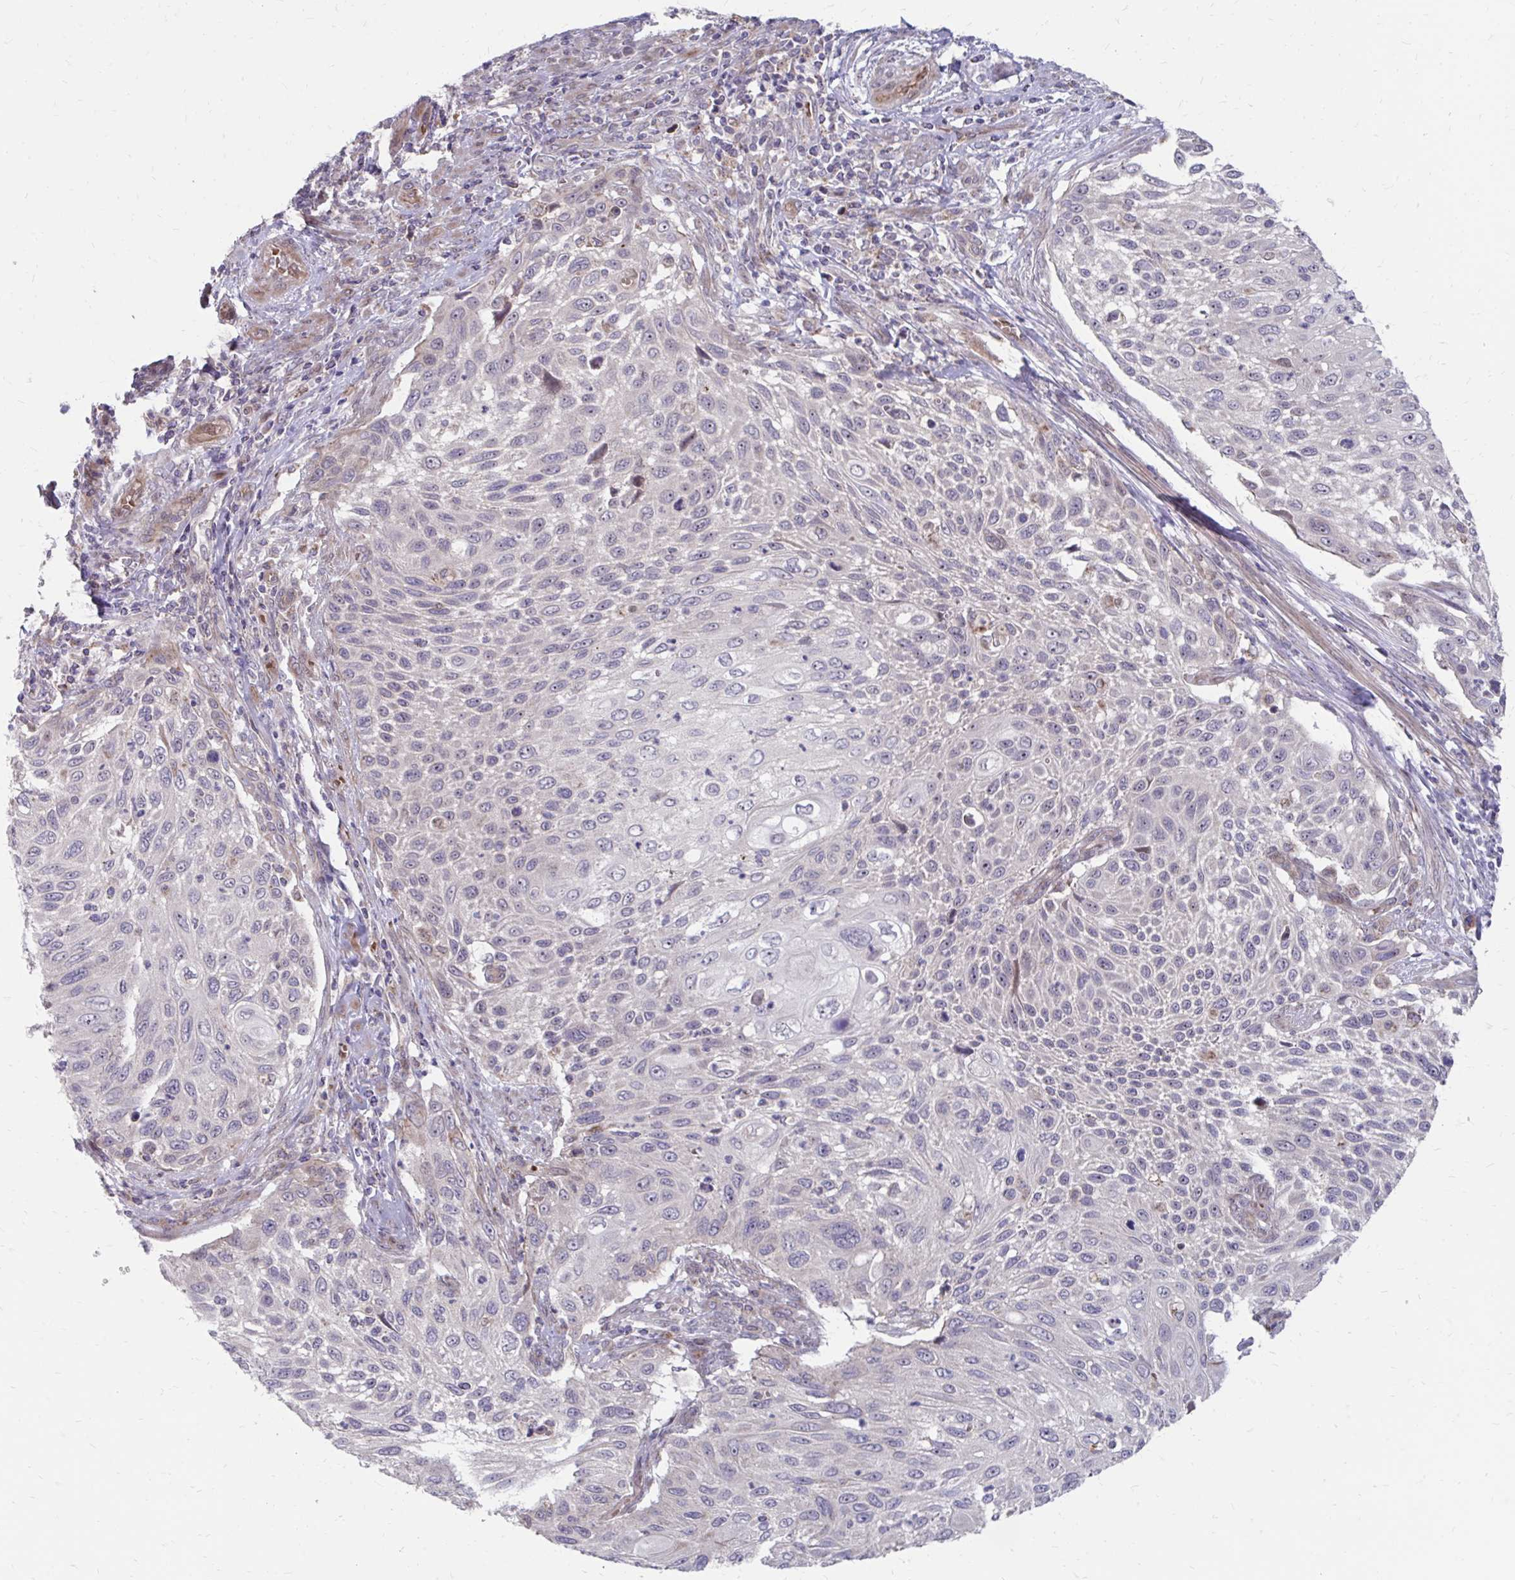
{"staining": {"intensity": "negative", "quantity": "none", "location": "none"}, "tissue": "cervical cancer", "cell_type": "Tumor cells", "image_type": "cancer", "snomed": [{"axis": "morphology", "description": "Squamous cell carcinoma, NOS"}, {"axis": "topography", "description": "Cervix"}], "caption": "Cervical cancer (squamous cell carcinoma) stained for a protein using immunohistochemistry demonstrates no expression tumor cells.", "gene": "ITPR2", "patient": {"sex": "female", "age": 70}}